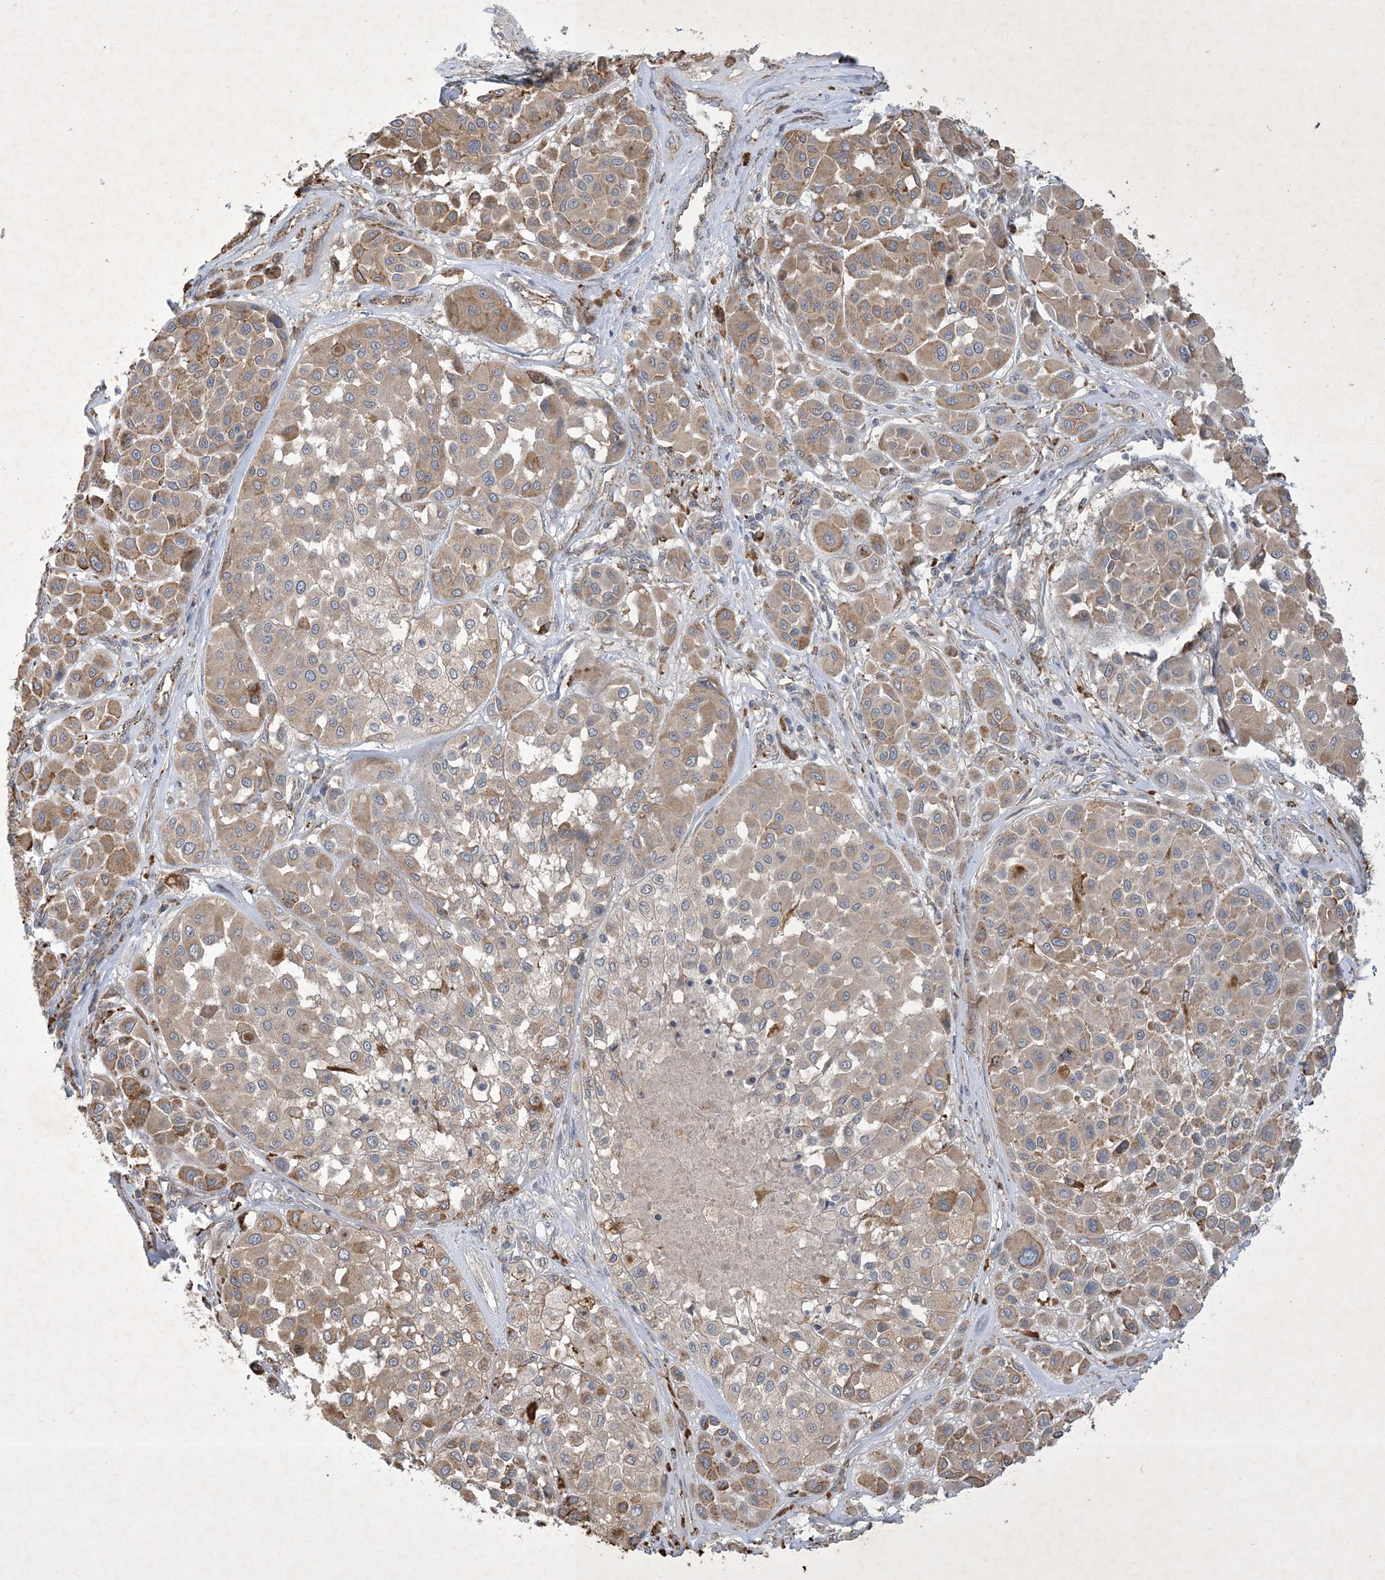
{"staining": {"intensity": "weak", "quantity": ">75%", "location": "cytoplasmic/membranous"}, "tissue": "melanoma", "cell_type": "Tumor cells", "image_type": "cancer", "snomed": [{"axis": "morphology", "description": "Malignant melanoma, Metastatic site"}, {"axis": "topography", "description": "Soft tissue"}], "caption": "A histopathology image of melanoma stained for a protein reveals weak cytoplasmic/membranous brown staining in tumor cells.", "gene": "MRPS18A", "patient": {"sex": "male", "age": 41}}